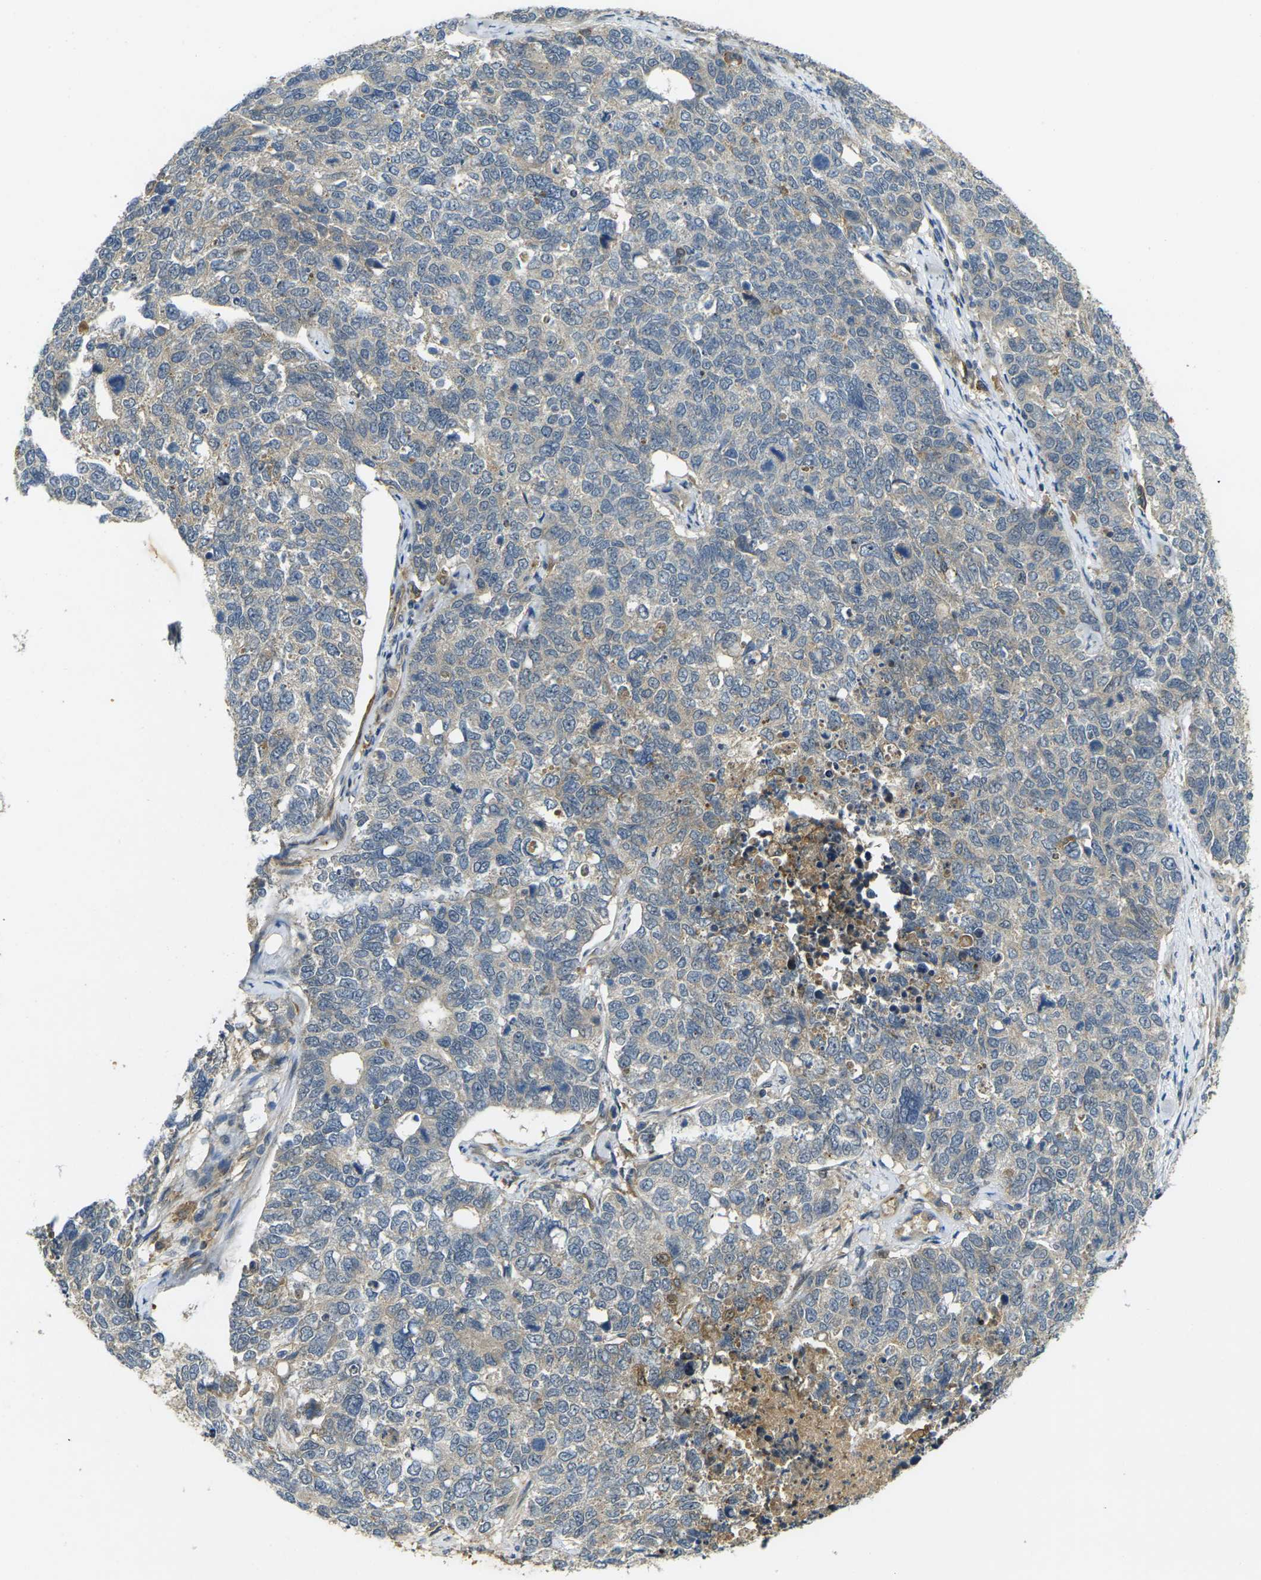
{"staining": {"intensity": "negative", "quantity": "none", "location": "none"}, "tissue": "cervical cancer", "cell_type": "Tumor cells", "image_type": "cancer", "snomed": [{"axis": "morphology", "description": "Squamous cell carcinoma, NOS"}, {"axis": "topography", "description": "Cervix"}], "caption": "Immunohistochemistry photomicrograph of human cervical squamous cell carcinoma stained for a protein (brown), which displays no positivity in tumor cells. (DAB immunohistochemistry (IHC) with hematoxylin counter stain).", "gene": "PIGL", "patient": {"sex": "female", "age": 63}}